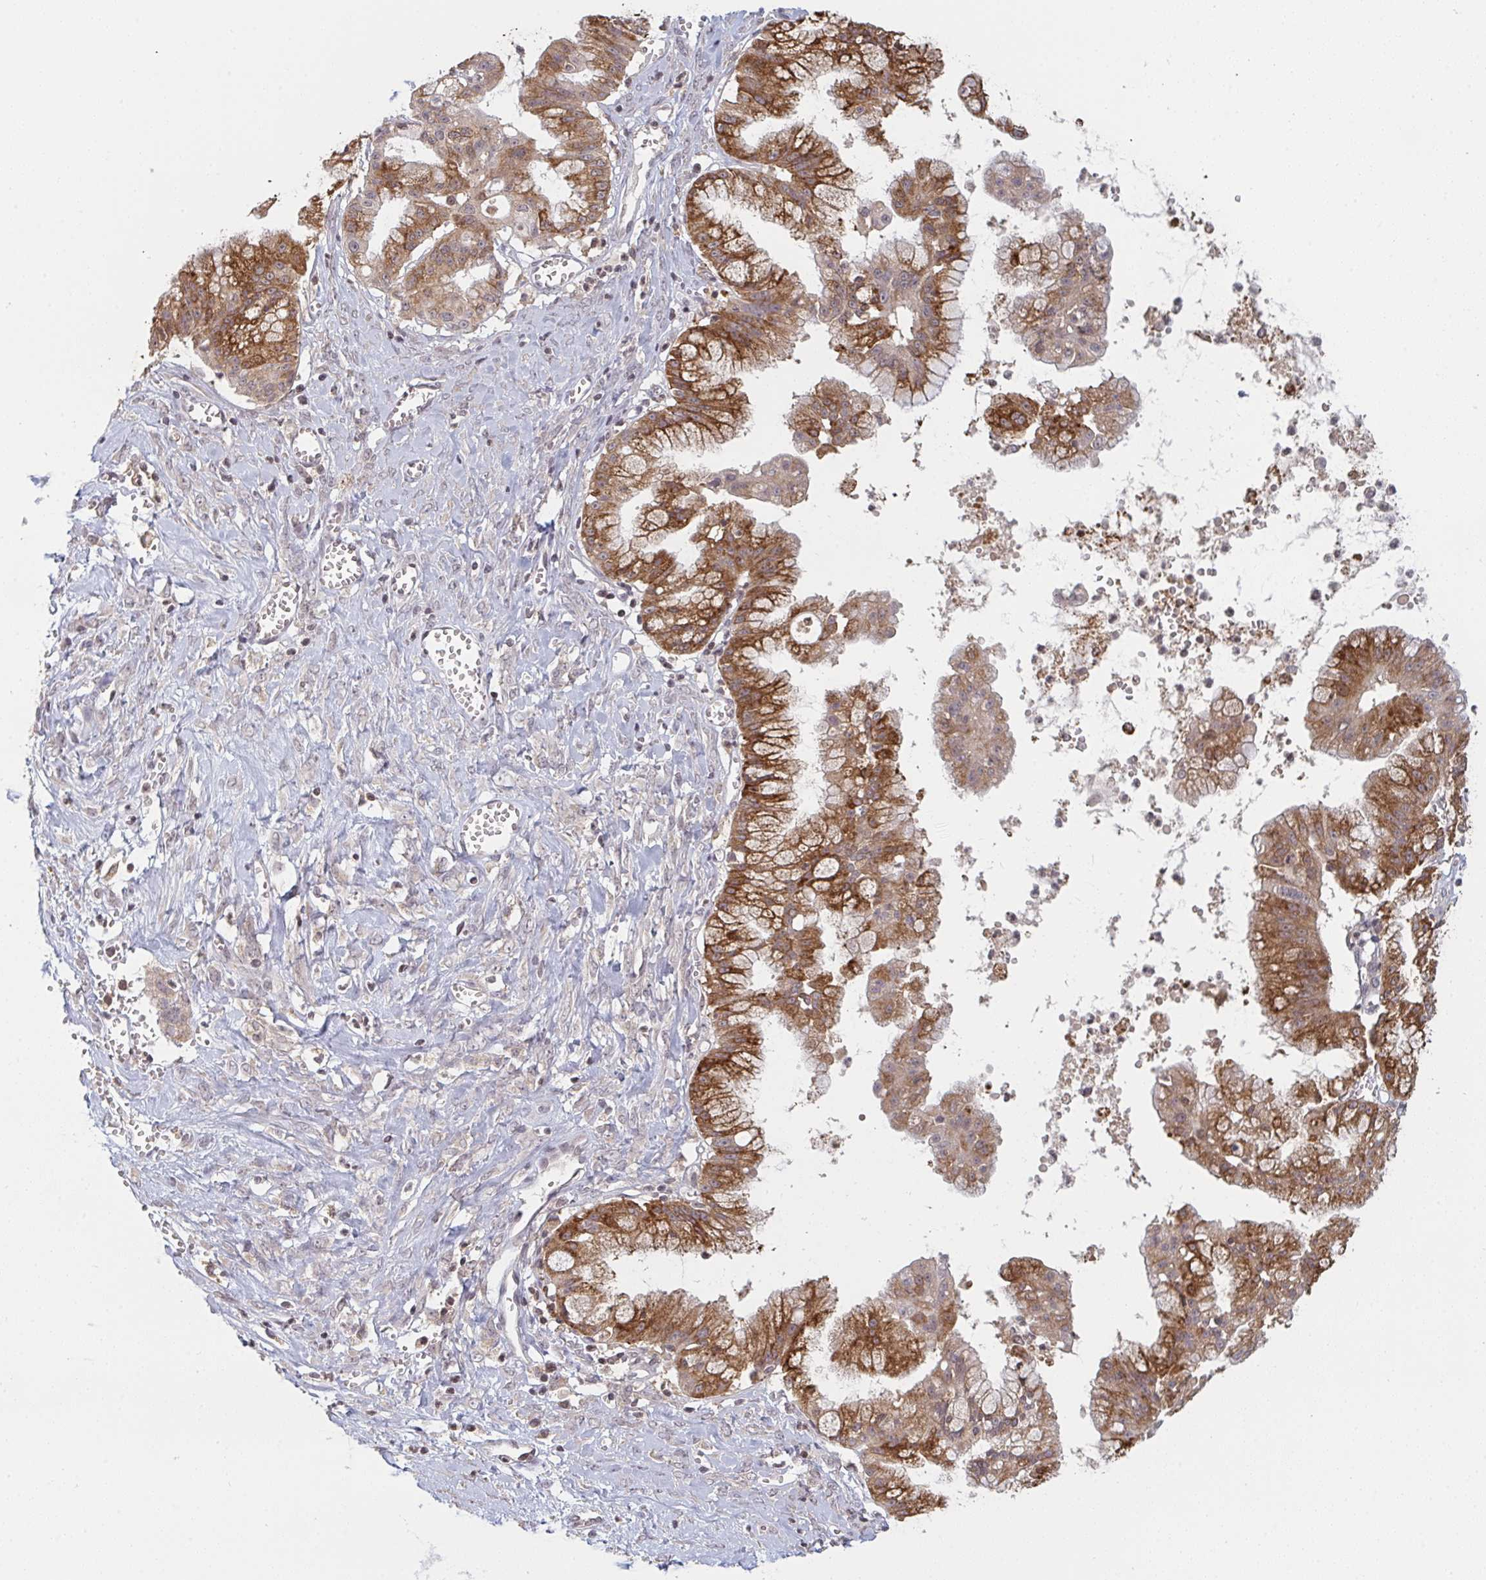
{"staining": {"intensity": "moderate", "quantity": ">75%", "location": "cytoplasmic/membranous"}, "tissue": "ovarian cancer", "cell_type": "Tumor cells", "image_type": "cancer", "snomed": [{"axis": "morphology", "description": "Cystadenocarcinoma, mucinous, NOS"}, {"axis": "topography", "description": "Ovary"}], "caption": "Immunohistochemistry (DAB) staining of human mucinous cystadenocarcinoma (ovarian) displays moderate cytoplasmic/membranous protein expression in about >75% of tumor cells. The protein is stained brown, and the nuclei are stained in blue (DAB IHC with brightfield microscopy, high magnification).", "gene": "DCST1", "patient": {"sex": "female", "age": 70}}